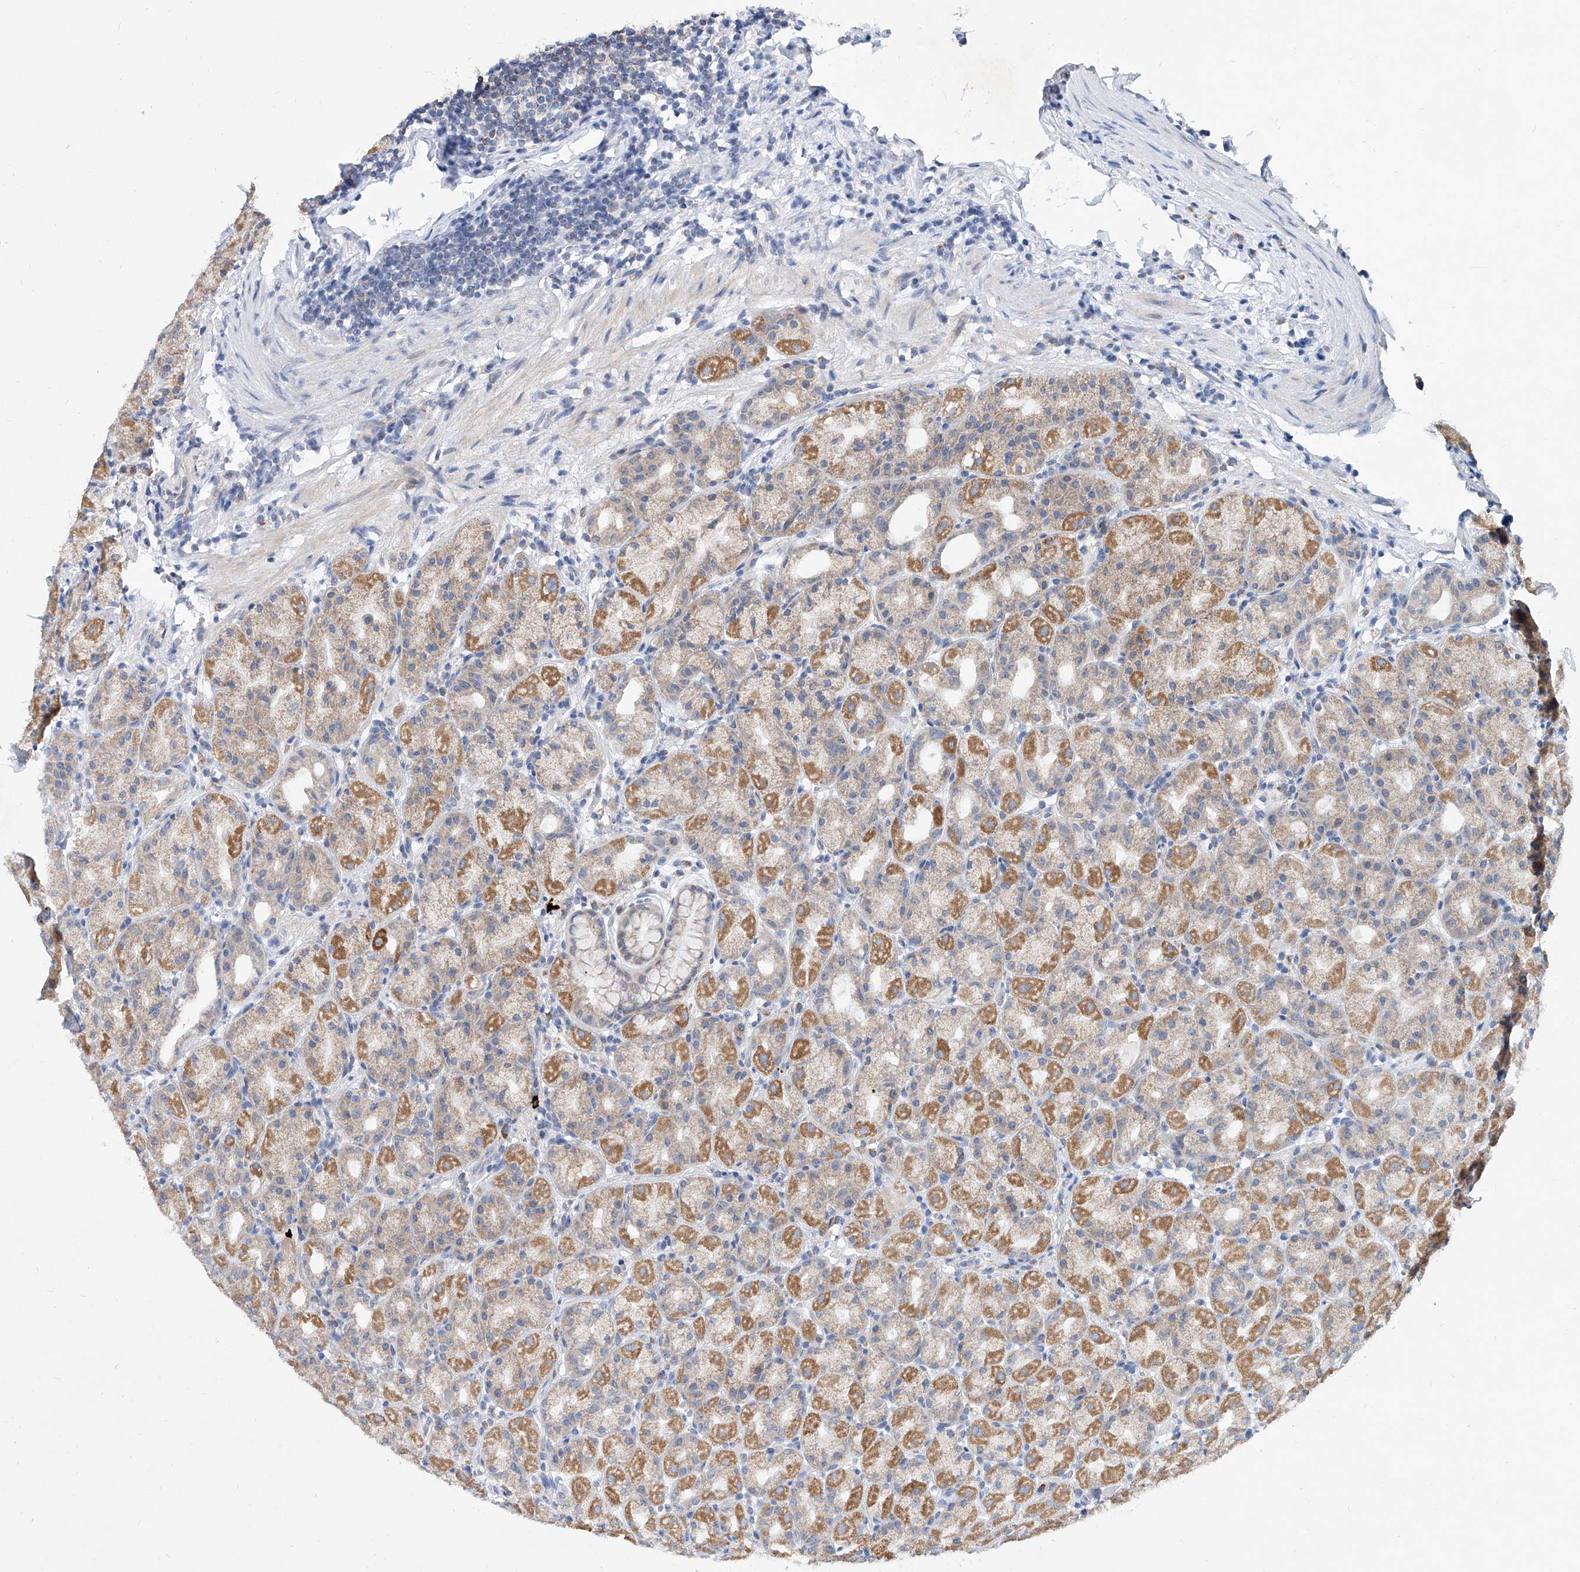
{"staining": {"intensity": "moderate", "quantity": "25%-75%", "location": "cytoplasmic/membranous"}, "tissue": "stomach", "cell_type": "Glandular cells", "image_type": "normal", "snomed": [{"axis": "morphology", "description": "Normal tissue, NOS"}, {"axis": "topography", "description": "Stomach, upper"}], "caption": "Stomach stained with a brown dye displays moderate cytoplasmic/membranous positive expression in approximately 25%-75% of glandular cells.", "gene": "BPTF", "patient": {"sex": "male", "age": 68}}